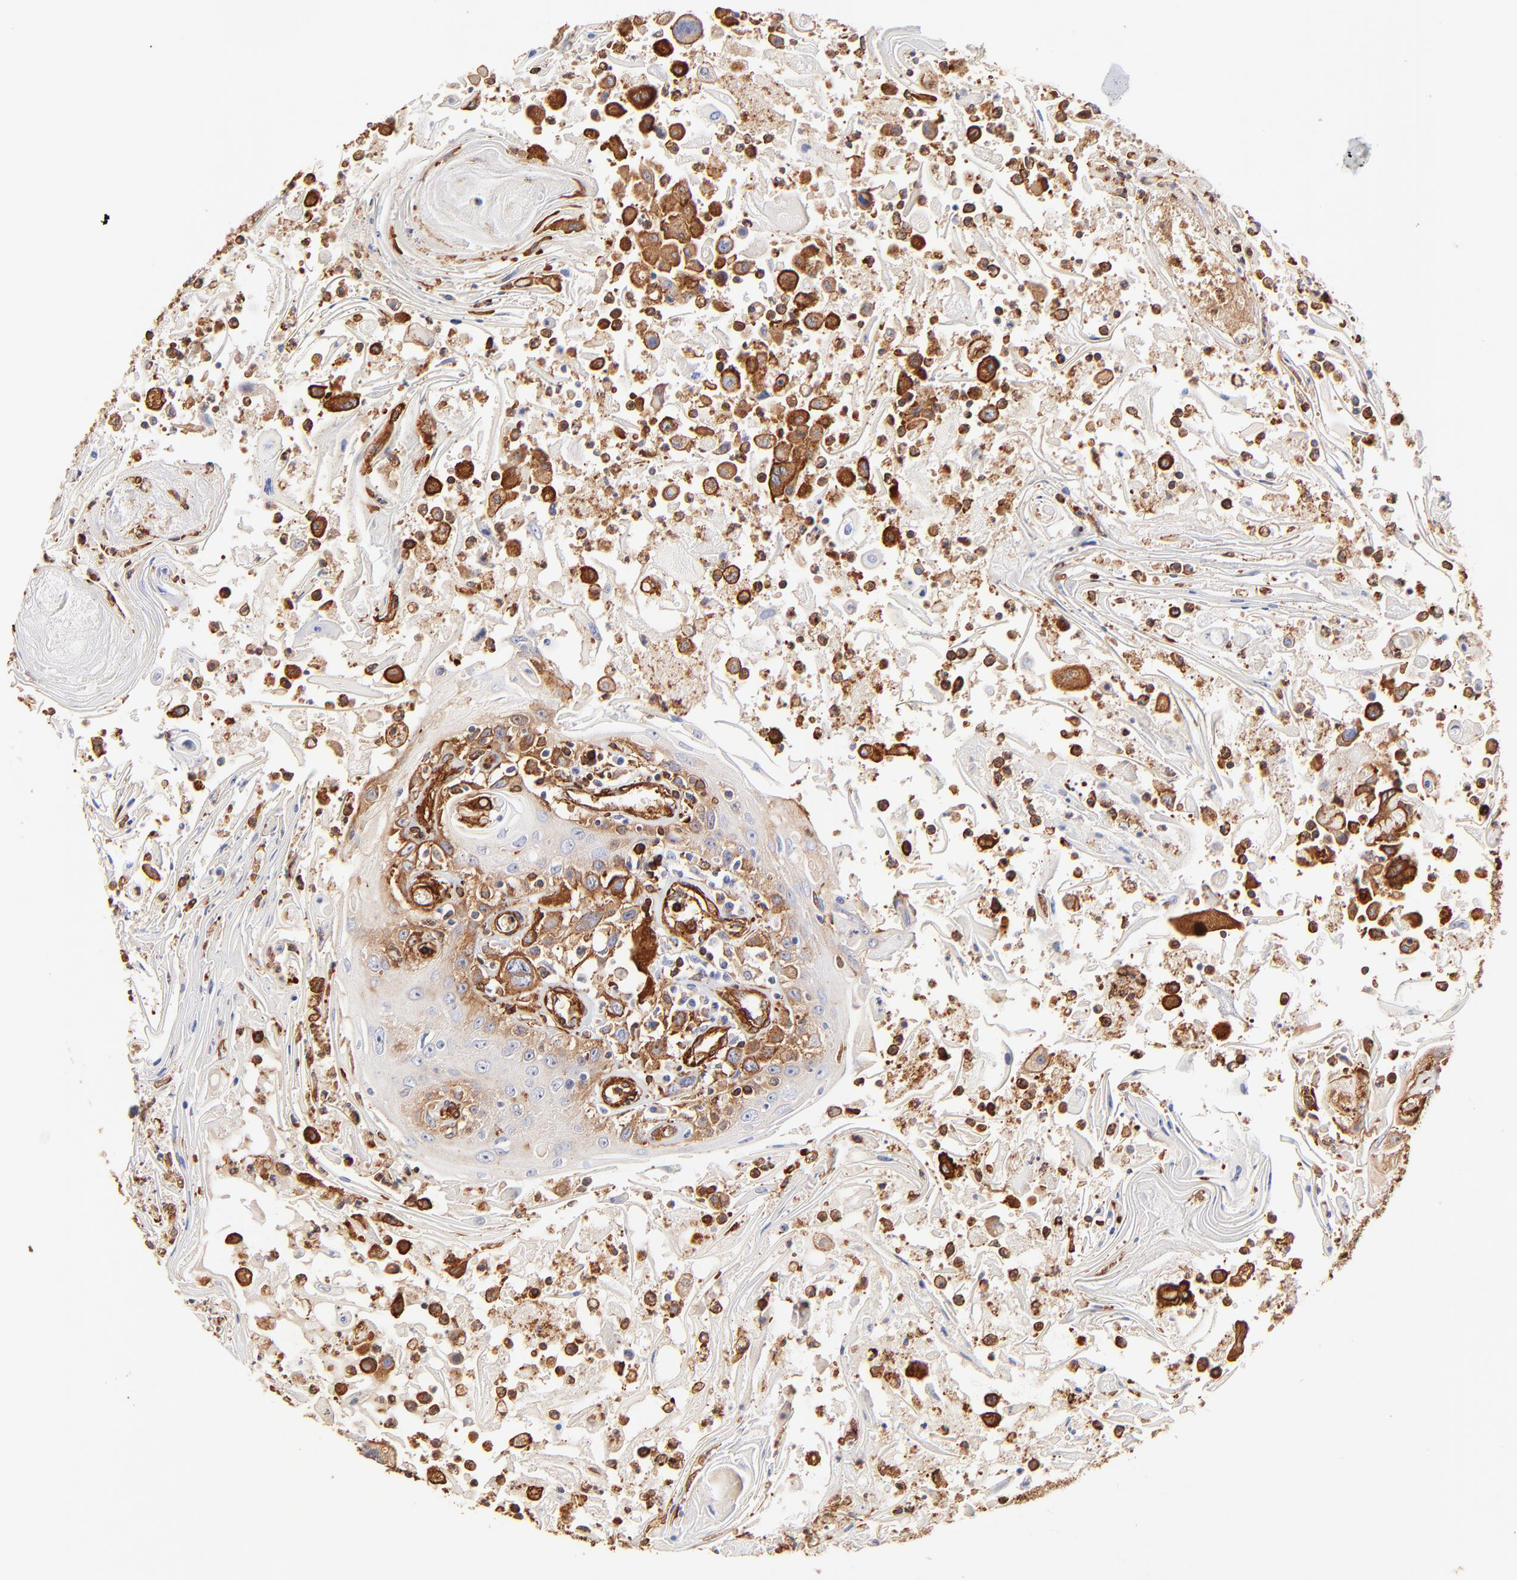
{"staining": {"intensity": "strong", "quantity": ">75%", "location": "cytoplasmic/membranous"}, "tissue": "head and neck cancer", "cell_type": "Tumor cells", "image_type": "cancer", "snomed": [{"axis": "morphology", "description": "Squamous cell carcinoma, NOS"}, {"axis": "topography", "description": "Oral tissue"}, {"axis": "topography", "description": "Head-Neck"}], "caption": "This micrograph reveals immunohistochemistry (IHC) staining of head and neck squamous cell carcinoma, with high strong cytoplasmic/membranous staining in approximately >75% of tumor cells.", "gene": "FLNA", "patient": {"sex": "female", "age": 76}}